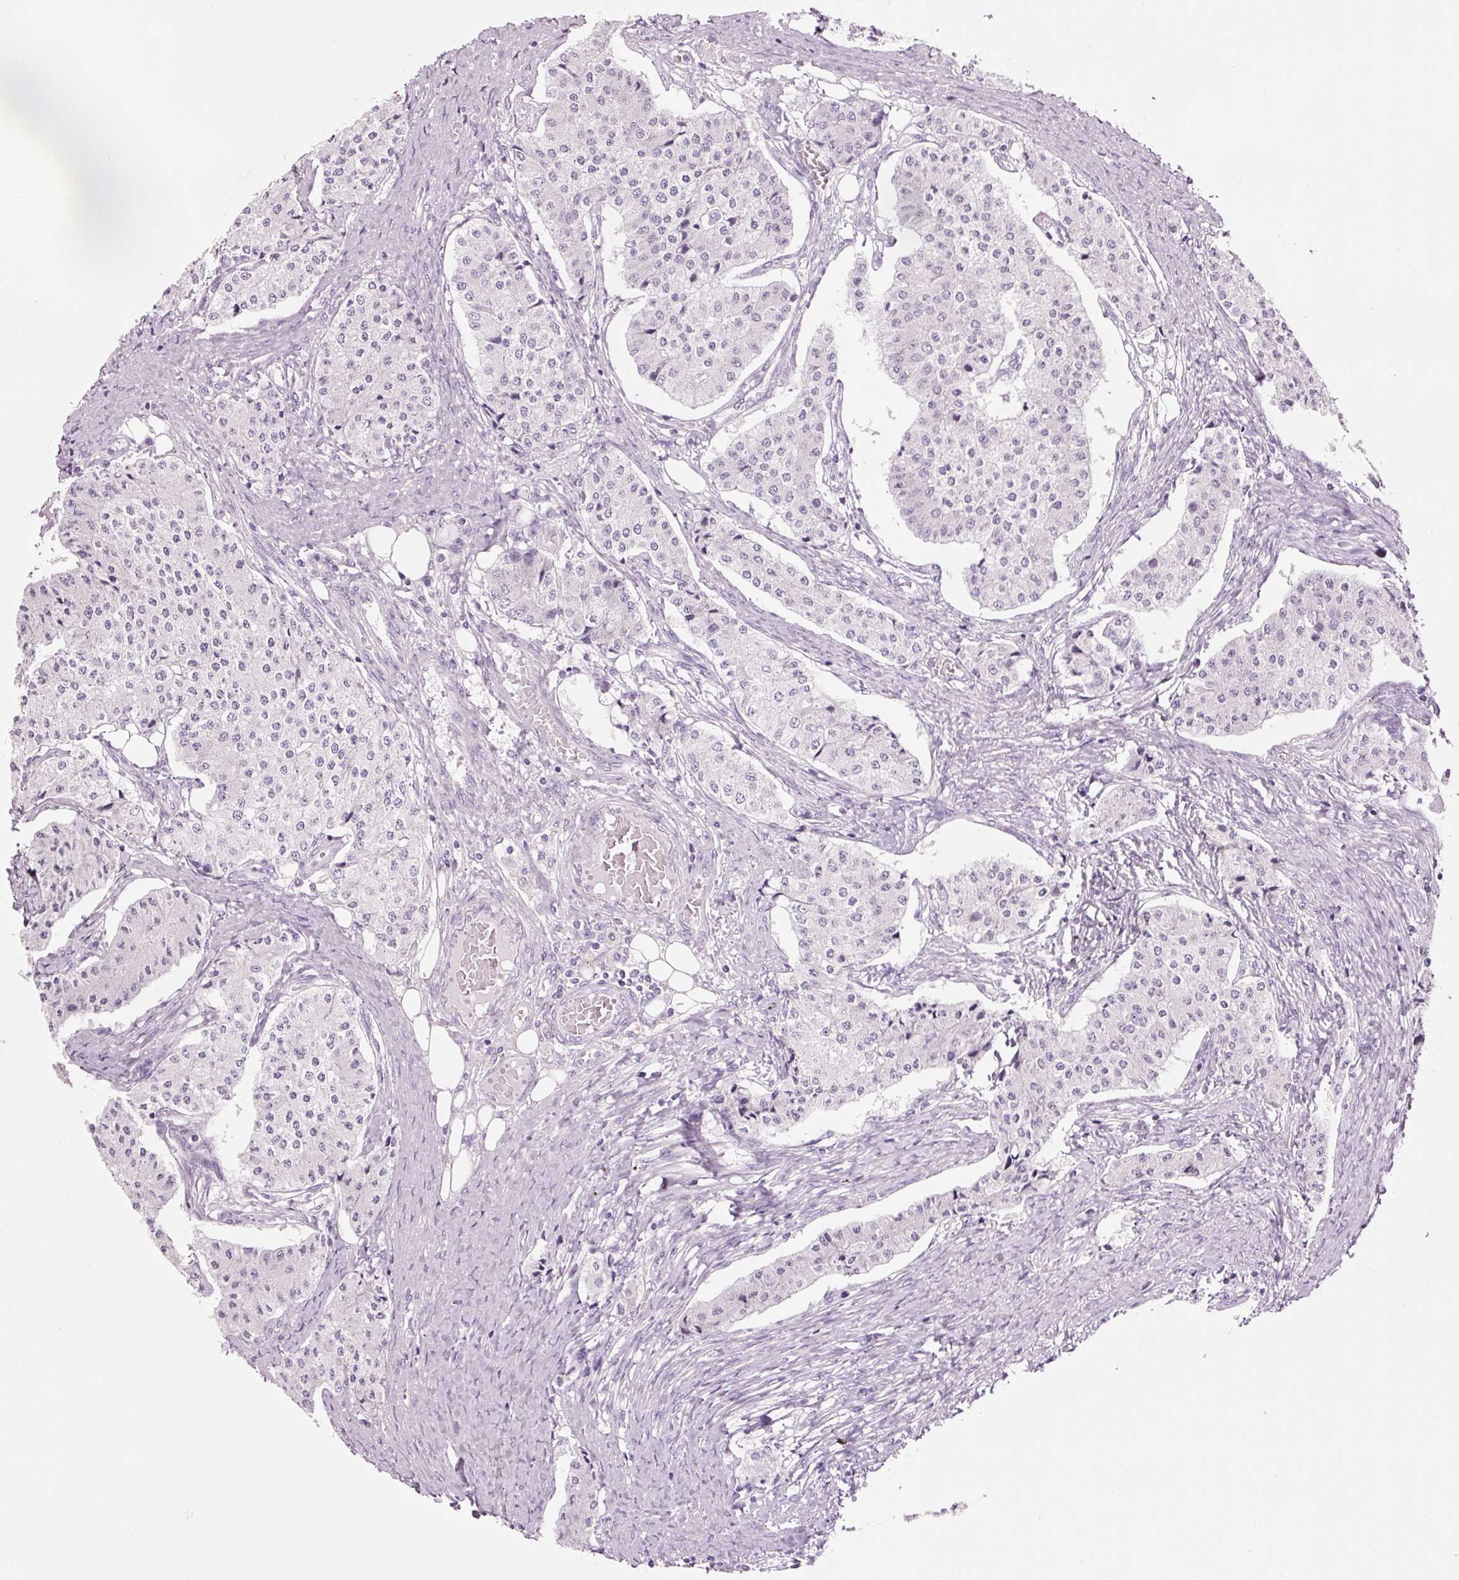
{"staining": {"intensity": "negative", "quantity": "none", "location": "none"}, "tissue": "carcinoid", "cell_type": "Tumor cells", "image_type": "cancer", "snomed": [{"axis": "morphology", "description": "Carcinoid, malignant, NOS"}, {"axis": "topography", "description": "Colon"}], "caption": "This is a histopathology image of IHC staining of carcinoid, which shows no positivity in tumor cells.", "gene": "ANKRD20A1", "patient": {"sex": "female", "age": 52}}